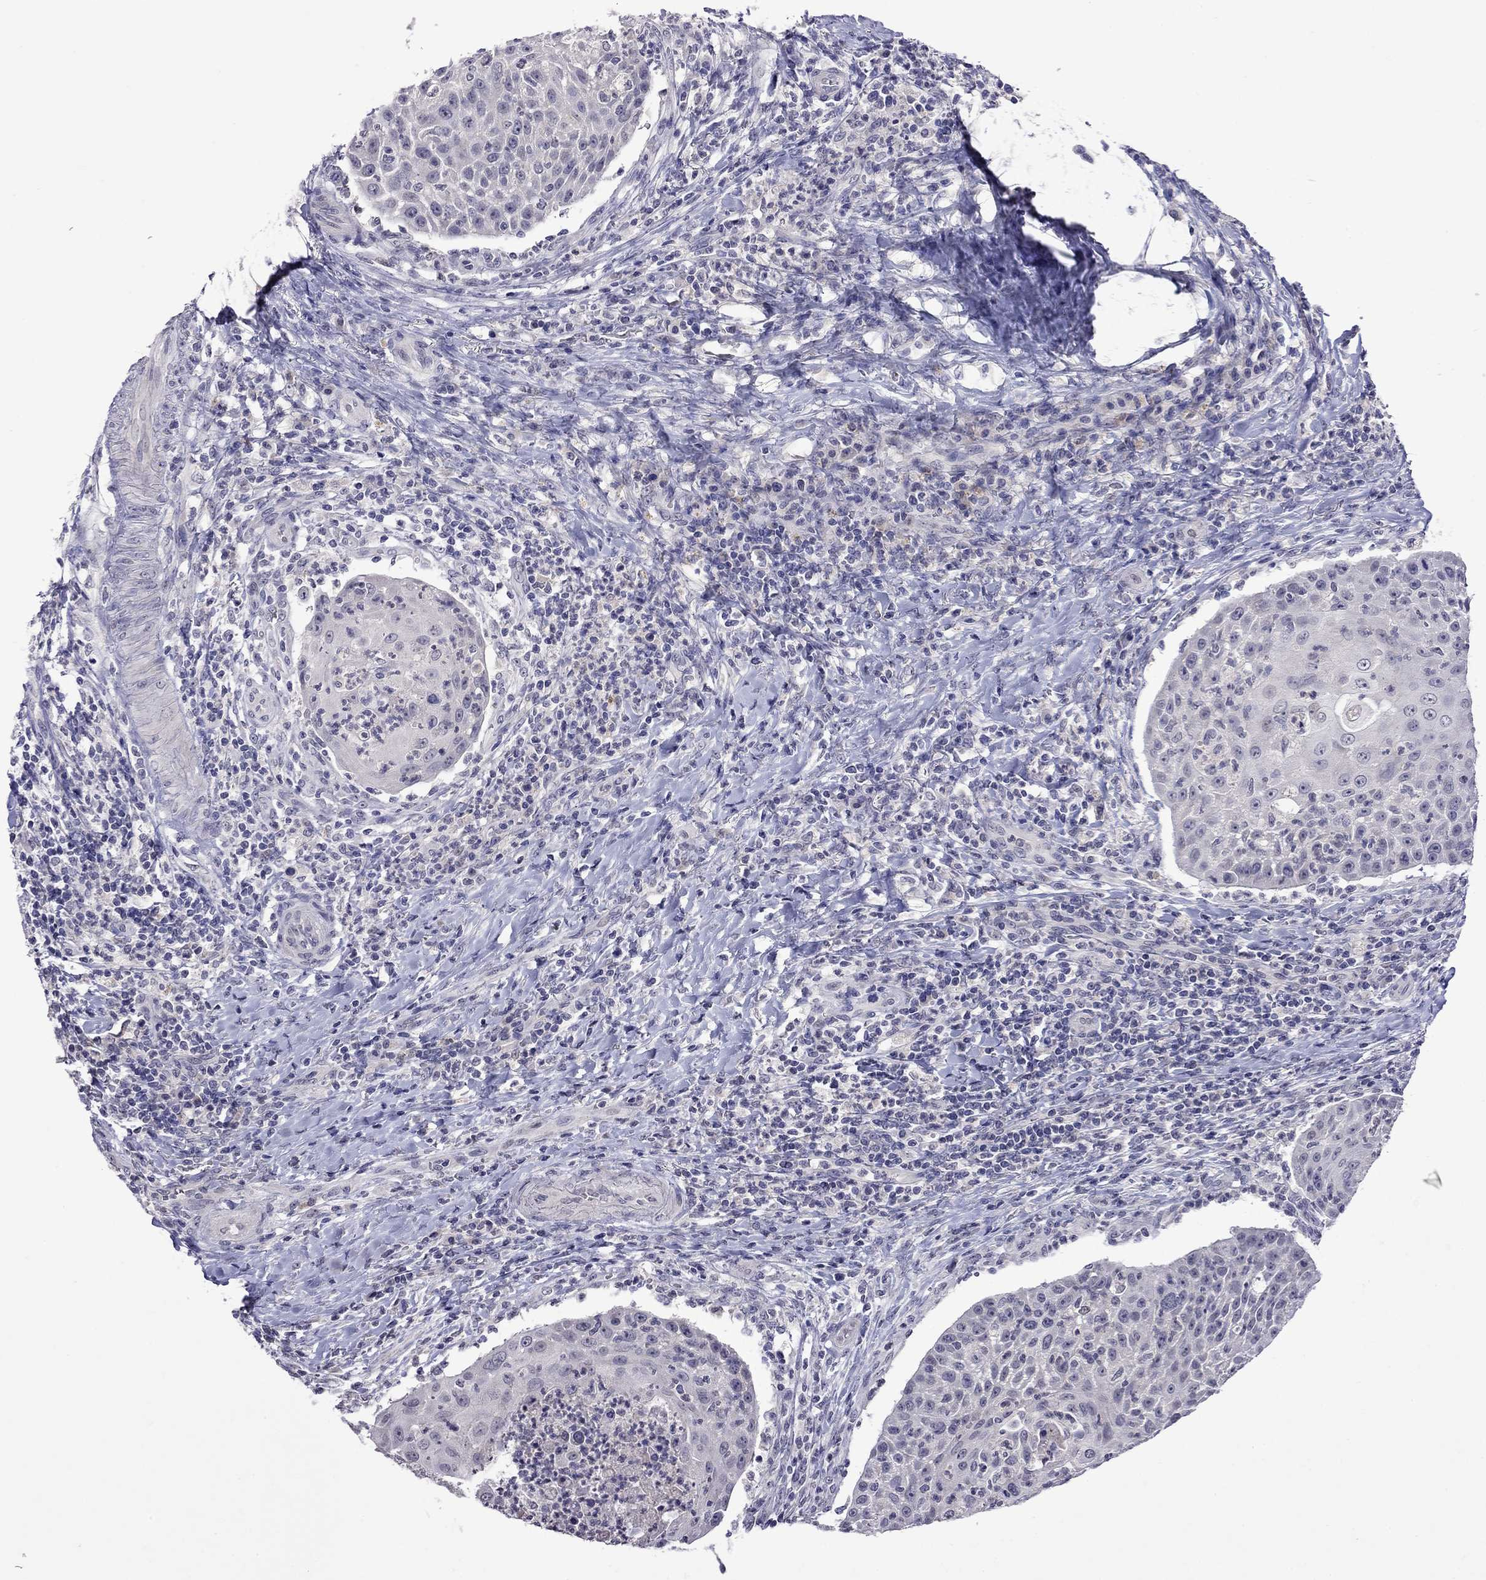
{"staining": {"intensity": "negative", "quantity": "none", "location": "none"}, "tissue": "head and neck cancer", "cell_type": "Tumor cells", "image_type": "cancer", "snomed": [{"axis": "morphology", "description": "Squamous cell carcinoma, NOS"}, {"axis": "topography", "description": "Head-Neck"}], "caption": "This is an IHC micrograph of human squamous cell carcinoma (head and neck). There is no expression in tumor cells.", "gene": "STAR", "patient": {"sex": "male", "age": 69}}